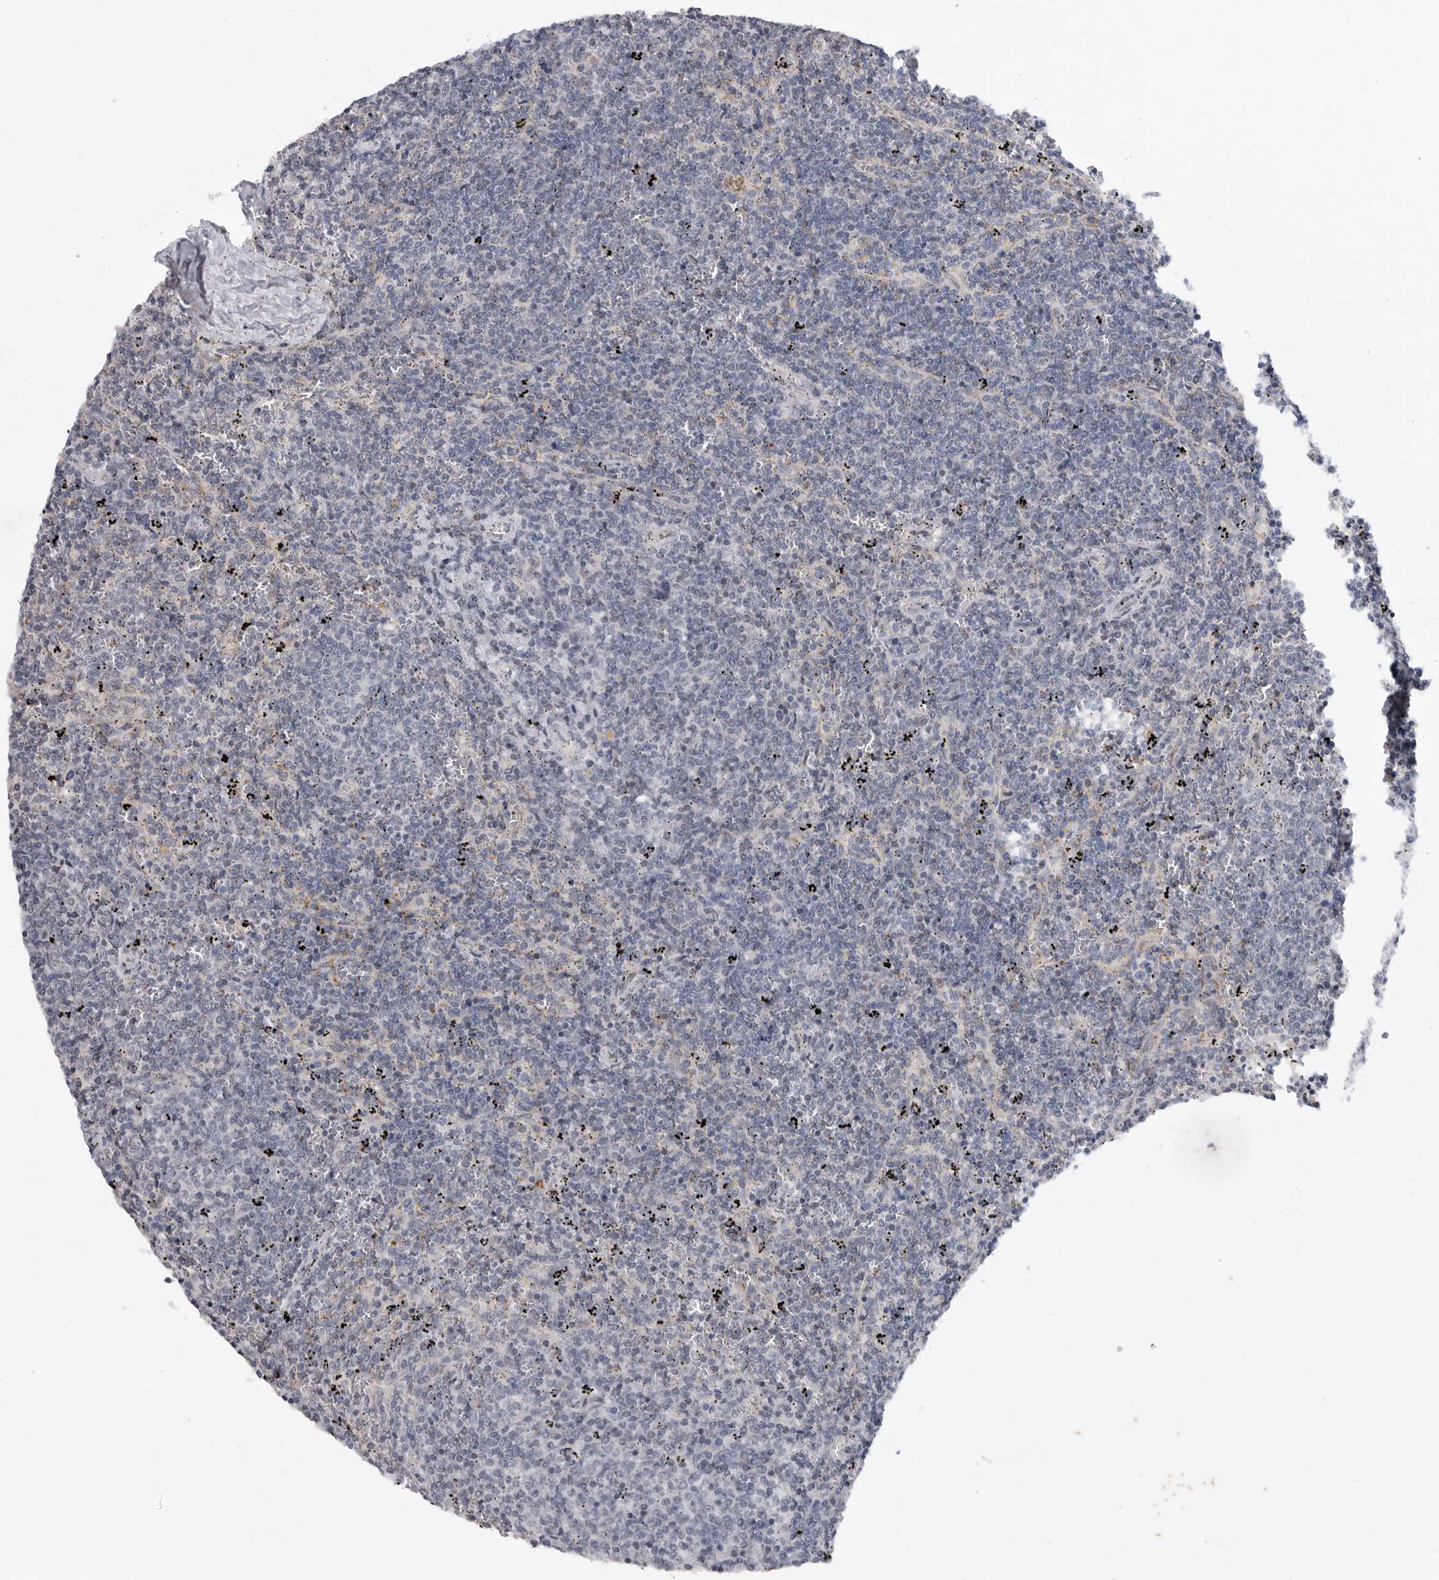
{"staining": {"intensity": "negative", "quantity": "none", "location": "none"}, "tissue": "lymphoma", "cell_type": "Tumor cells", "image_type": "cancer", "snomed": [{"axis": "morphology", "description": "Malignant lymphoma, non-Hodgkin's type, Low grade"}, {"axis": "topography", "description": "Spleen"}], "caption": "Lymphoma was stained to show a protein in brown. There is no significant staining in tumor cells.", "gene": "FBXO43", "patient": {"sex": "female", "age": 50}}